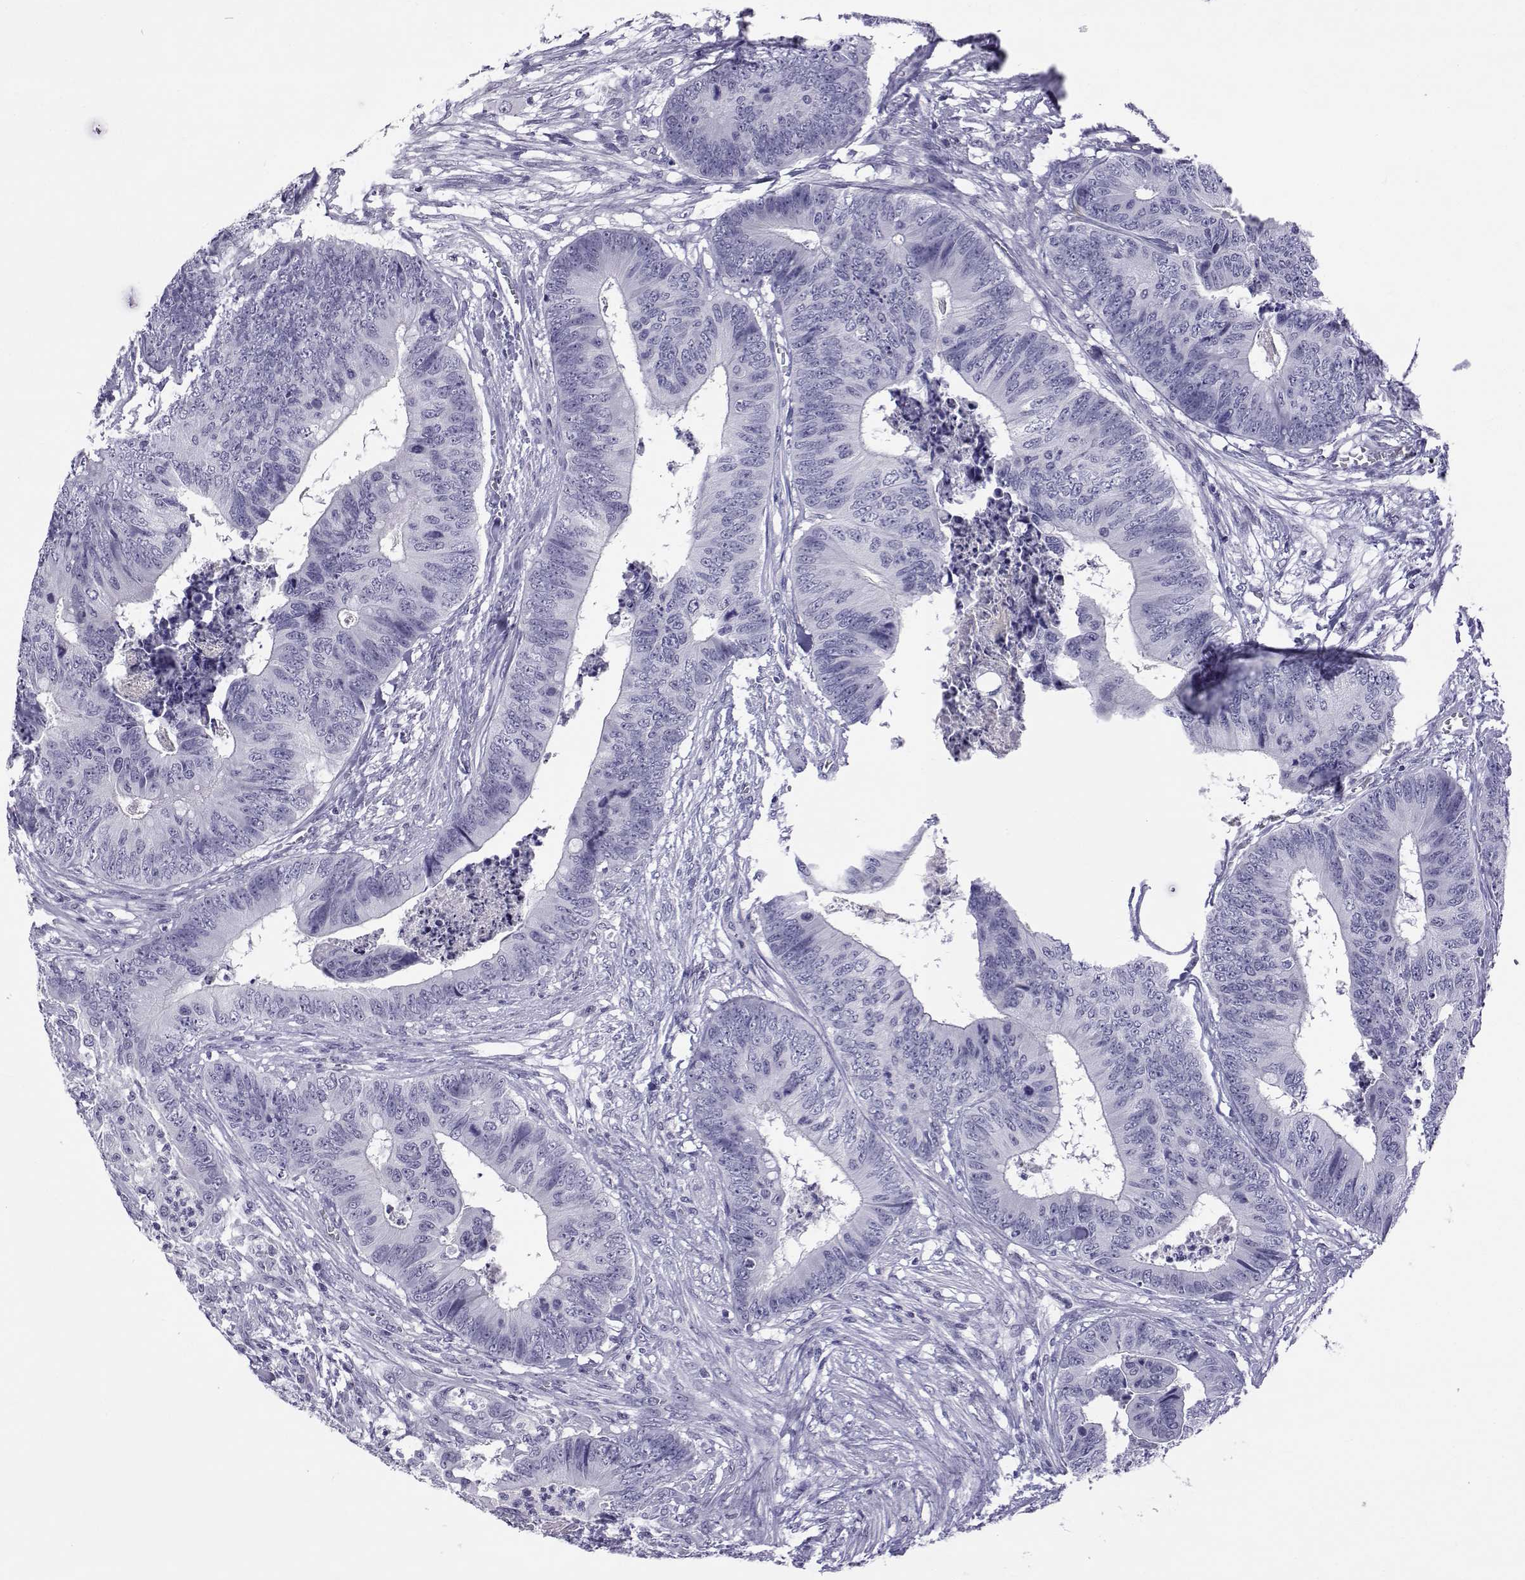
{"staining": {"intensity": "negative", "quantity": "none", "location": "none"}, "tissue": "colorectal cancer", "cell_type": "Tumor cells", "image_type": "cancer", "snomed": [{"axis": "morphology", "description": "Adenocarcinoma, NOS"}, {"axis": "topography", "description": "Colon"}], "caption": "The immunohistochemistry (IHC) micrograph has no significant staining in tumor cells of colorectal adenocarcinoma tissue. (DAB immunohistochemistry, high magnification).", "gene": "ACTL7A", "patient": {"sex": "male", "age": 84}}